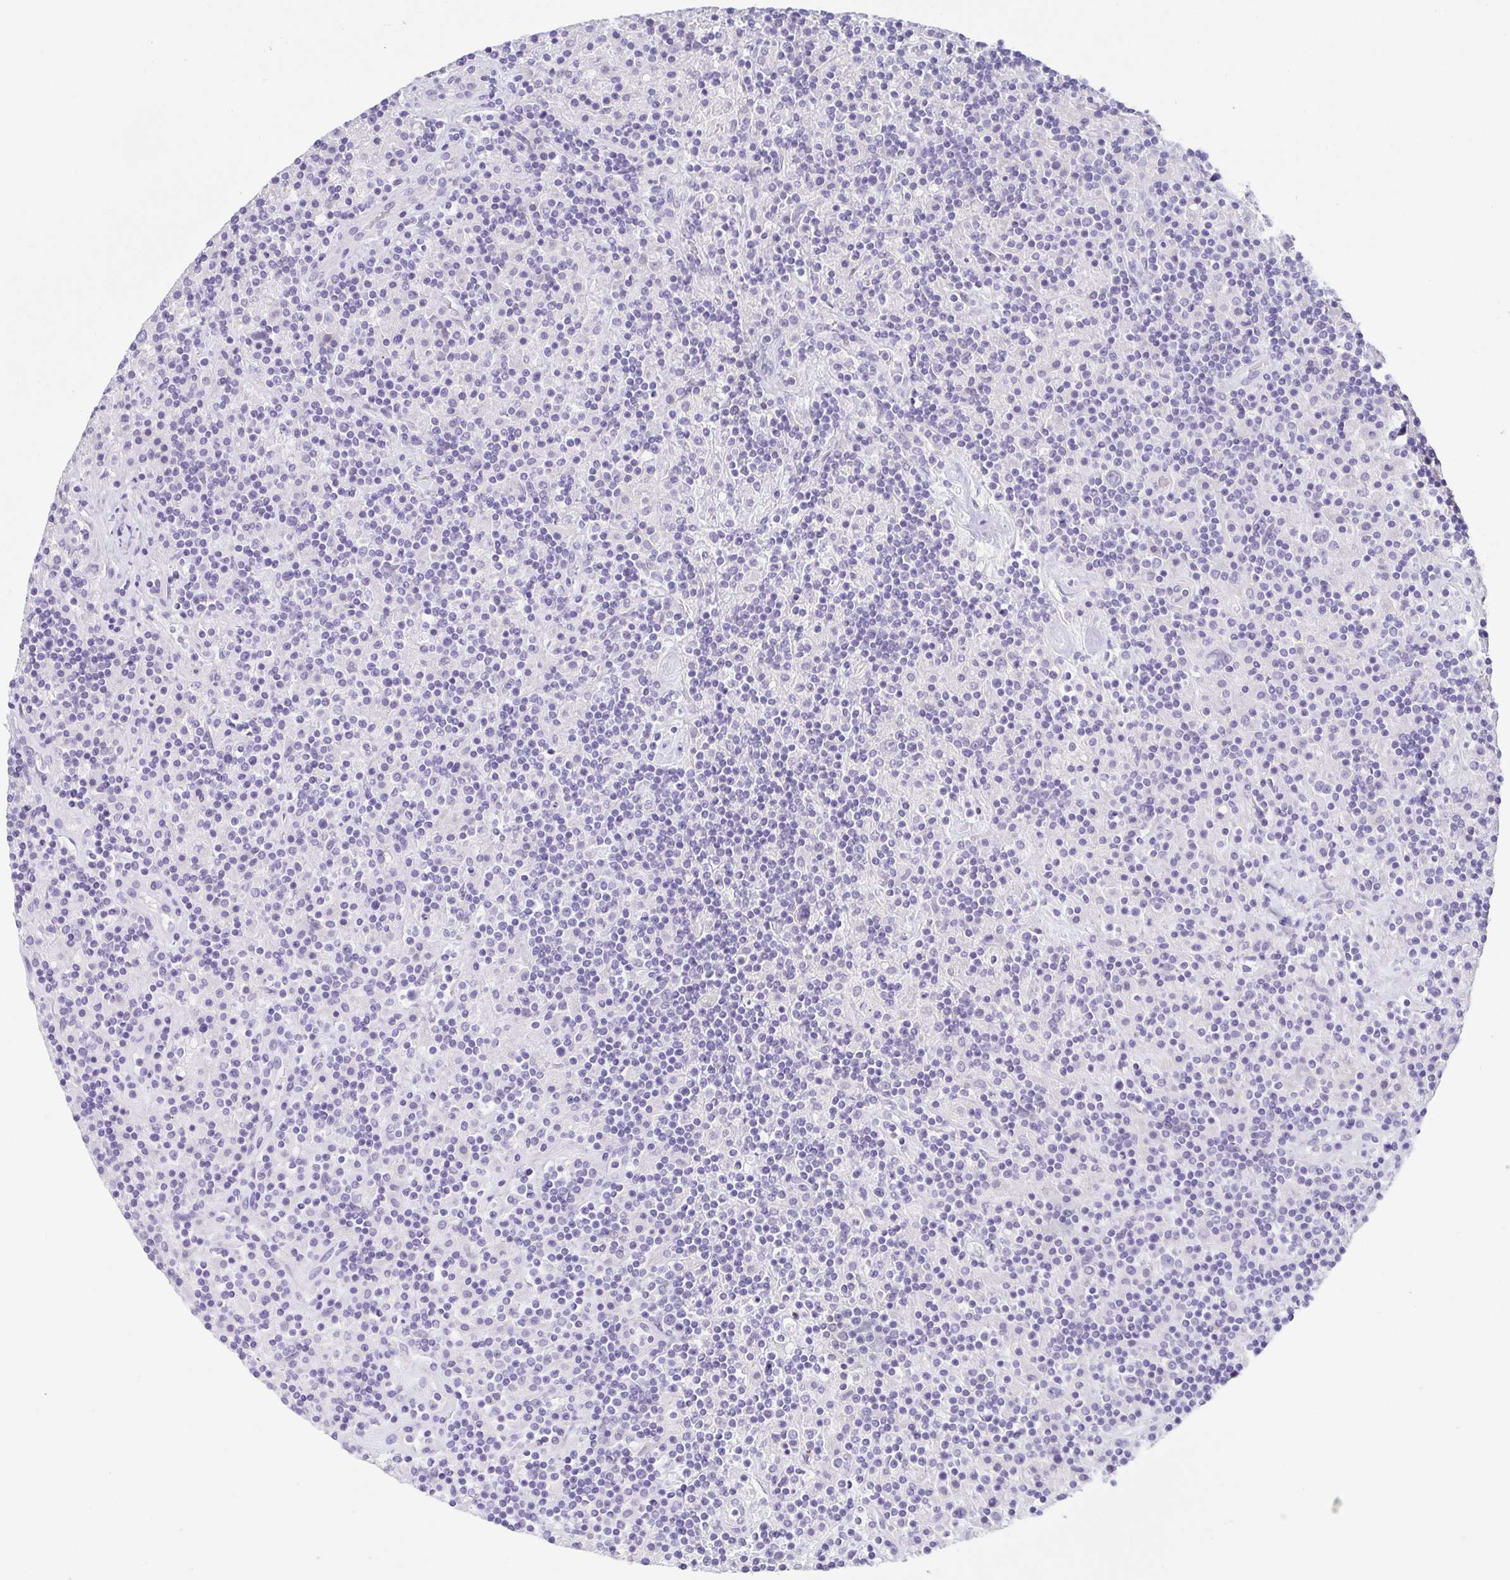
{"staining": {"intensity": "negative", "quantity": "none", "location": "none"}, "tissue": "lymphoma", "cell_type": "Tumor cells", "image_type": "cancer", "snomed": [{"axis": "morphology", "description": "Hodgkin's disease, NOS"}, {"axis": "topography", "description": "Lymph node"}], "caption": "Immunohistochemistry of human lymphoma demonstrates no positivity in tumor cells.", "gene": "HAPLN2", "patient": {"sex": "male", "age": 70}}